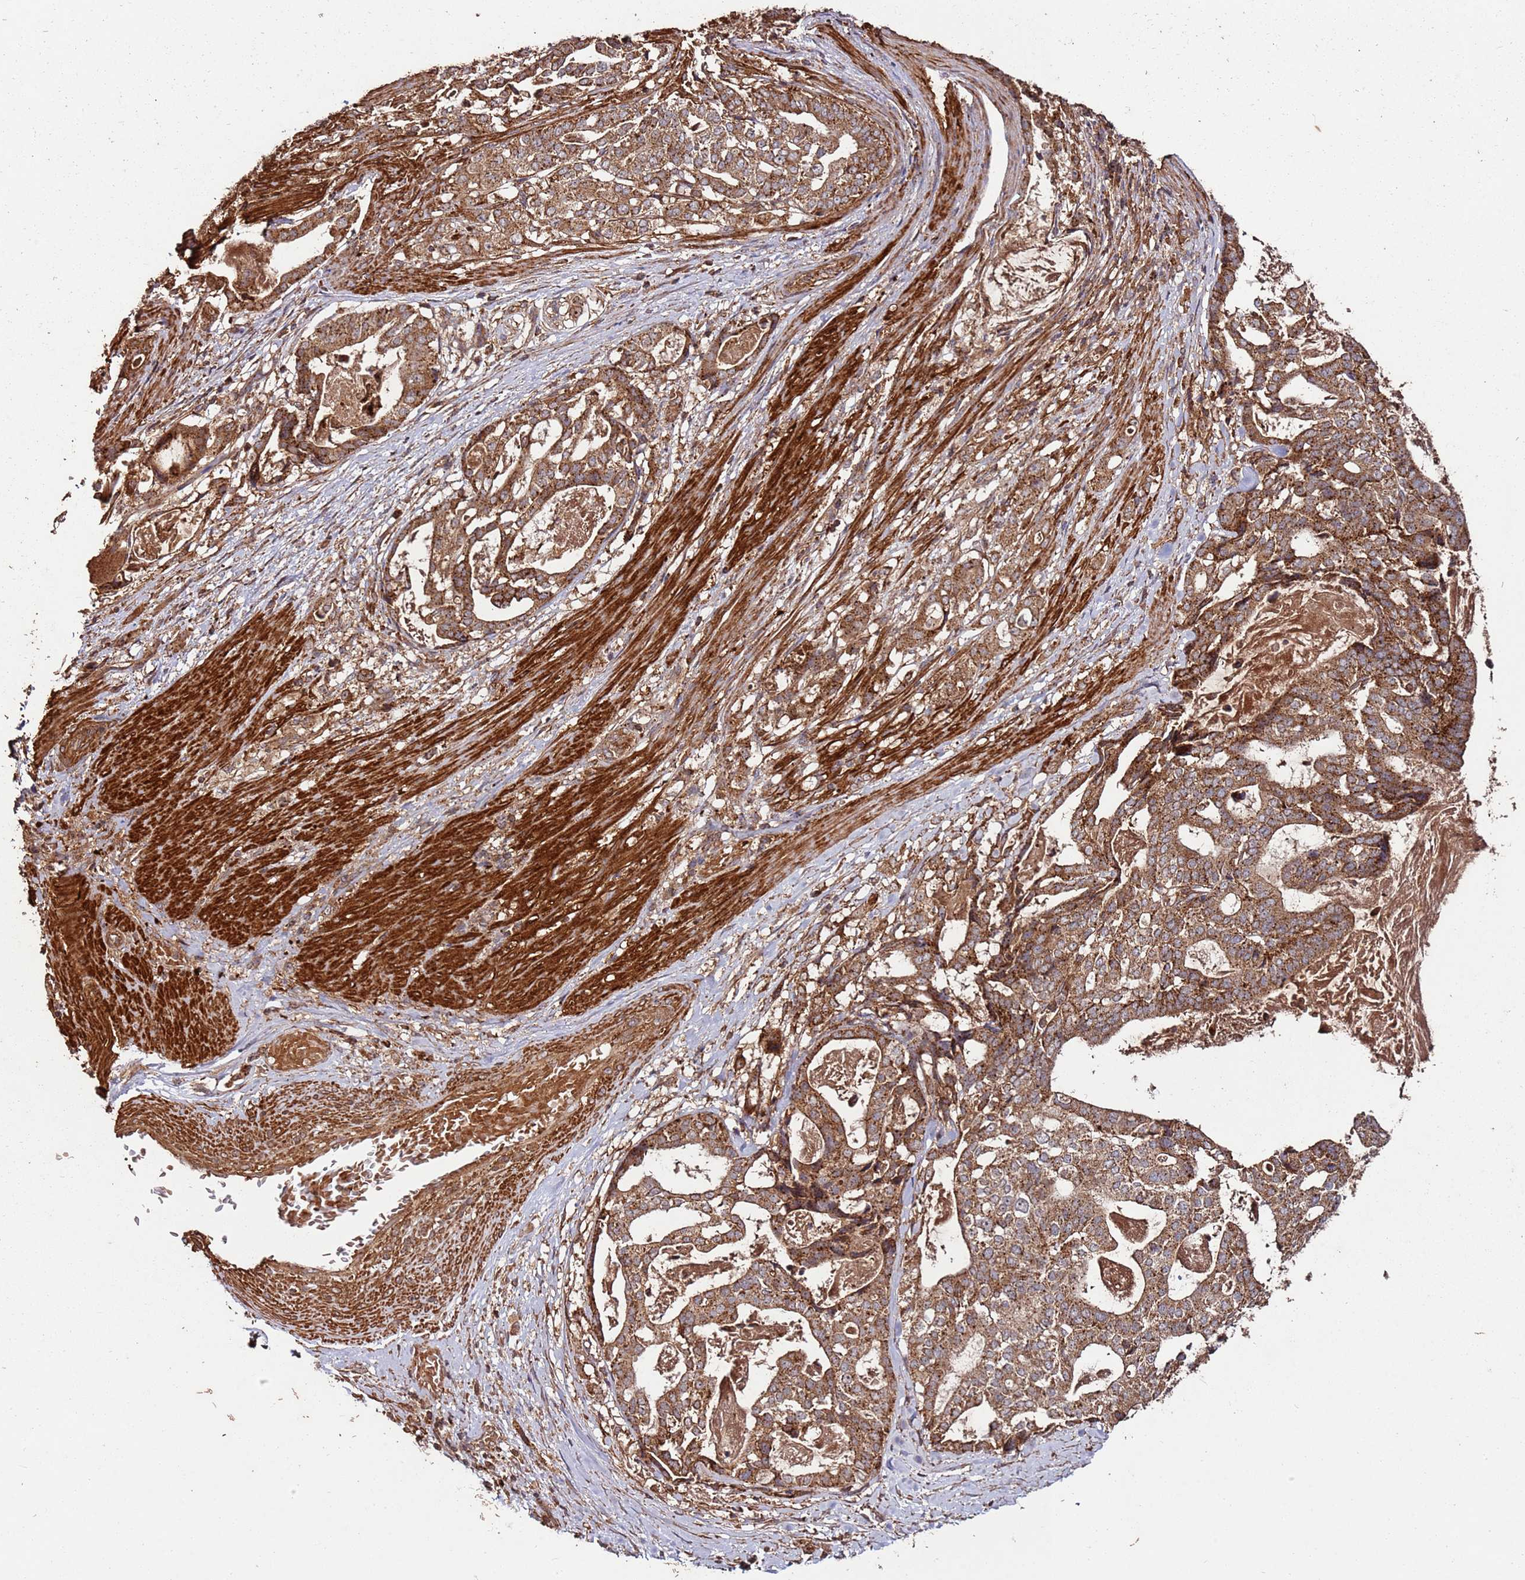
{"staining": {"intensity": "moderate", "quantity": ">75%", "location": "cytoplasmic/membranous"}, "tissue": "stomach cancer", "cell_type": "Tumor cells", "image_type": "cancer", "snomed": [{"axis": "morphology", "description": "Adenocarcinoma, NOS"}, {"axis": "topography", "description": "Stomach"}], "caption": "Human stomach cancer stained for a protein (brown) shows moderate cytoplasmic/membranous positive staining in approximately >75% of tumor cells.", "gene": "FAM186A", "patient": {"sex": "male", "age": 48}}